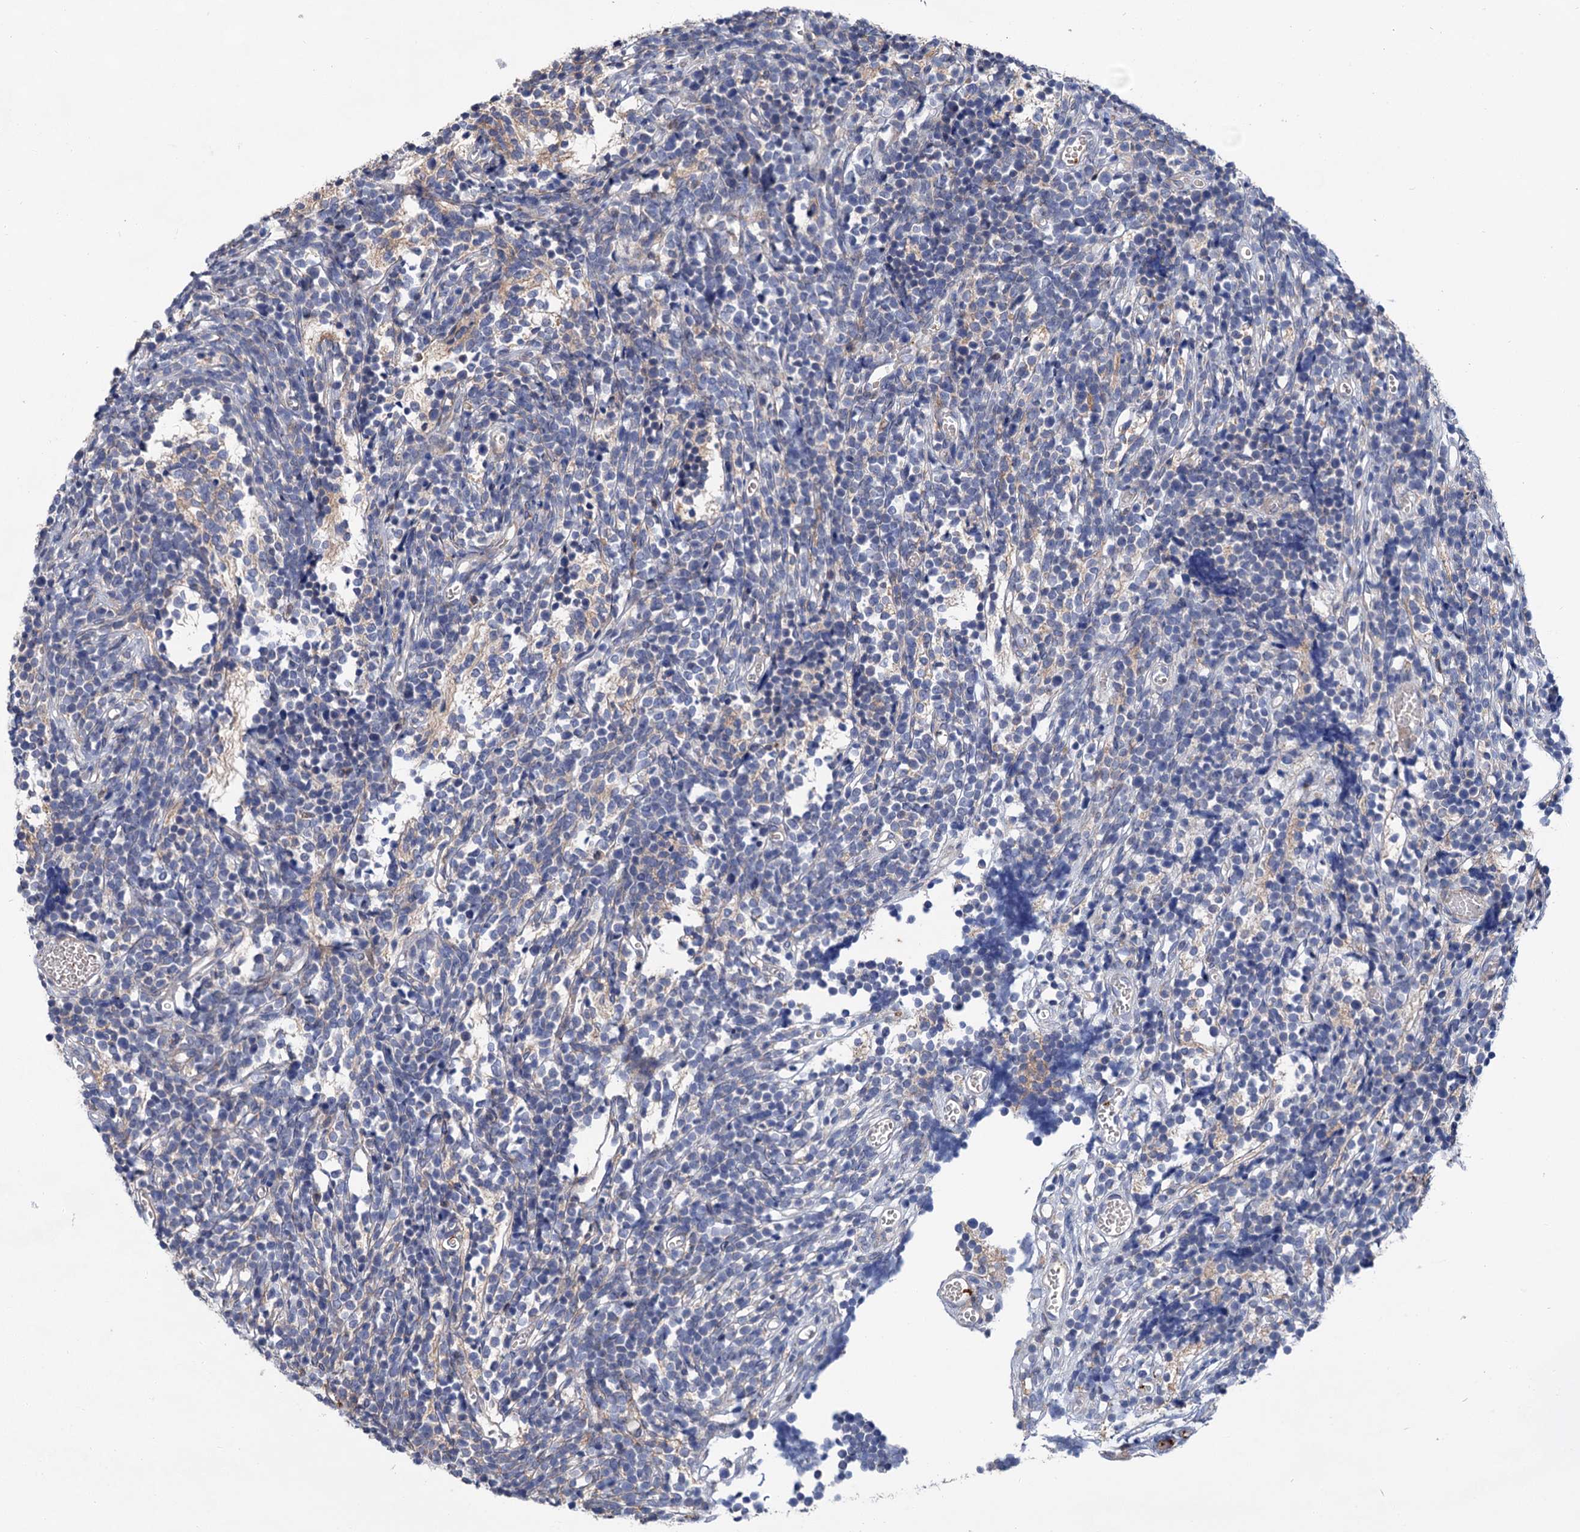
{"staining": {"intensity": "negative", "quantity": "none", "location": "none"}, "tissue": "glioma", "cell_type": "Tumor cells", "image_type": "cancer", "snomed": [{"axis": "morphology", "description": "Glioma, malignant, Low grade"}, {"axis": "topography", "description": "Brain"}], "caption": "This is an immunohistochemistry (IHC) histopathology image of human glioma. There is no expression in tumor cells.", "gene": "TMTC3", "patient": {"sex": "female", "age": 1}}